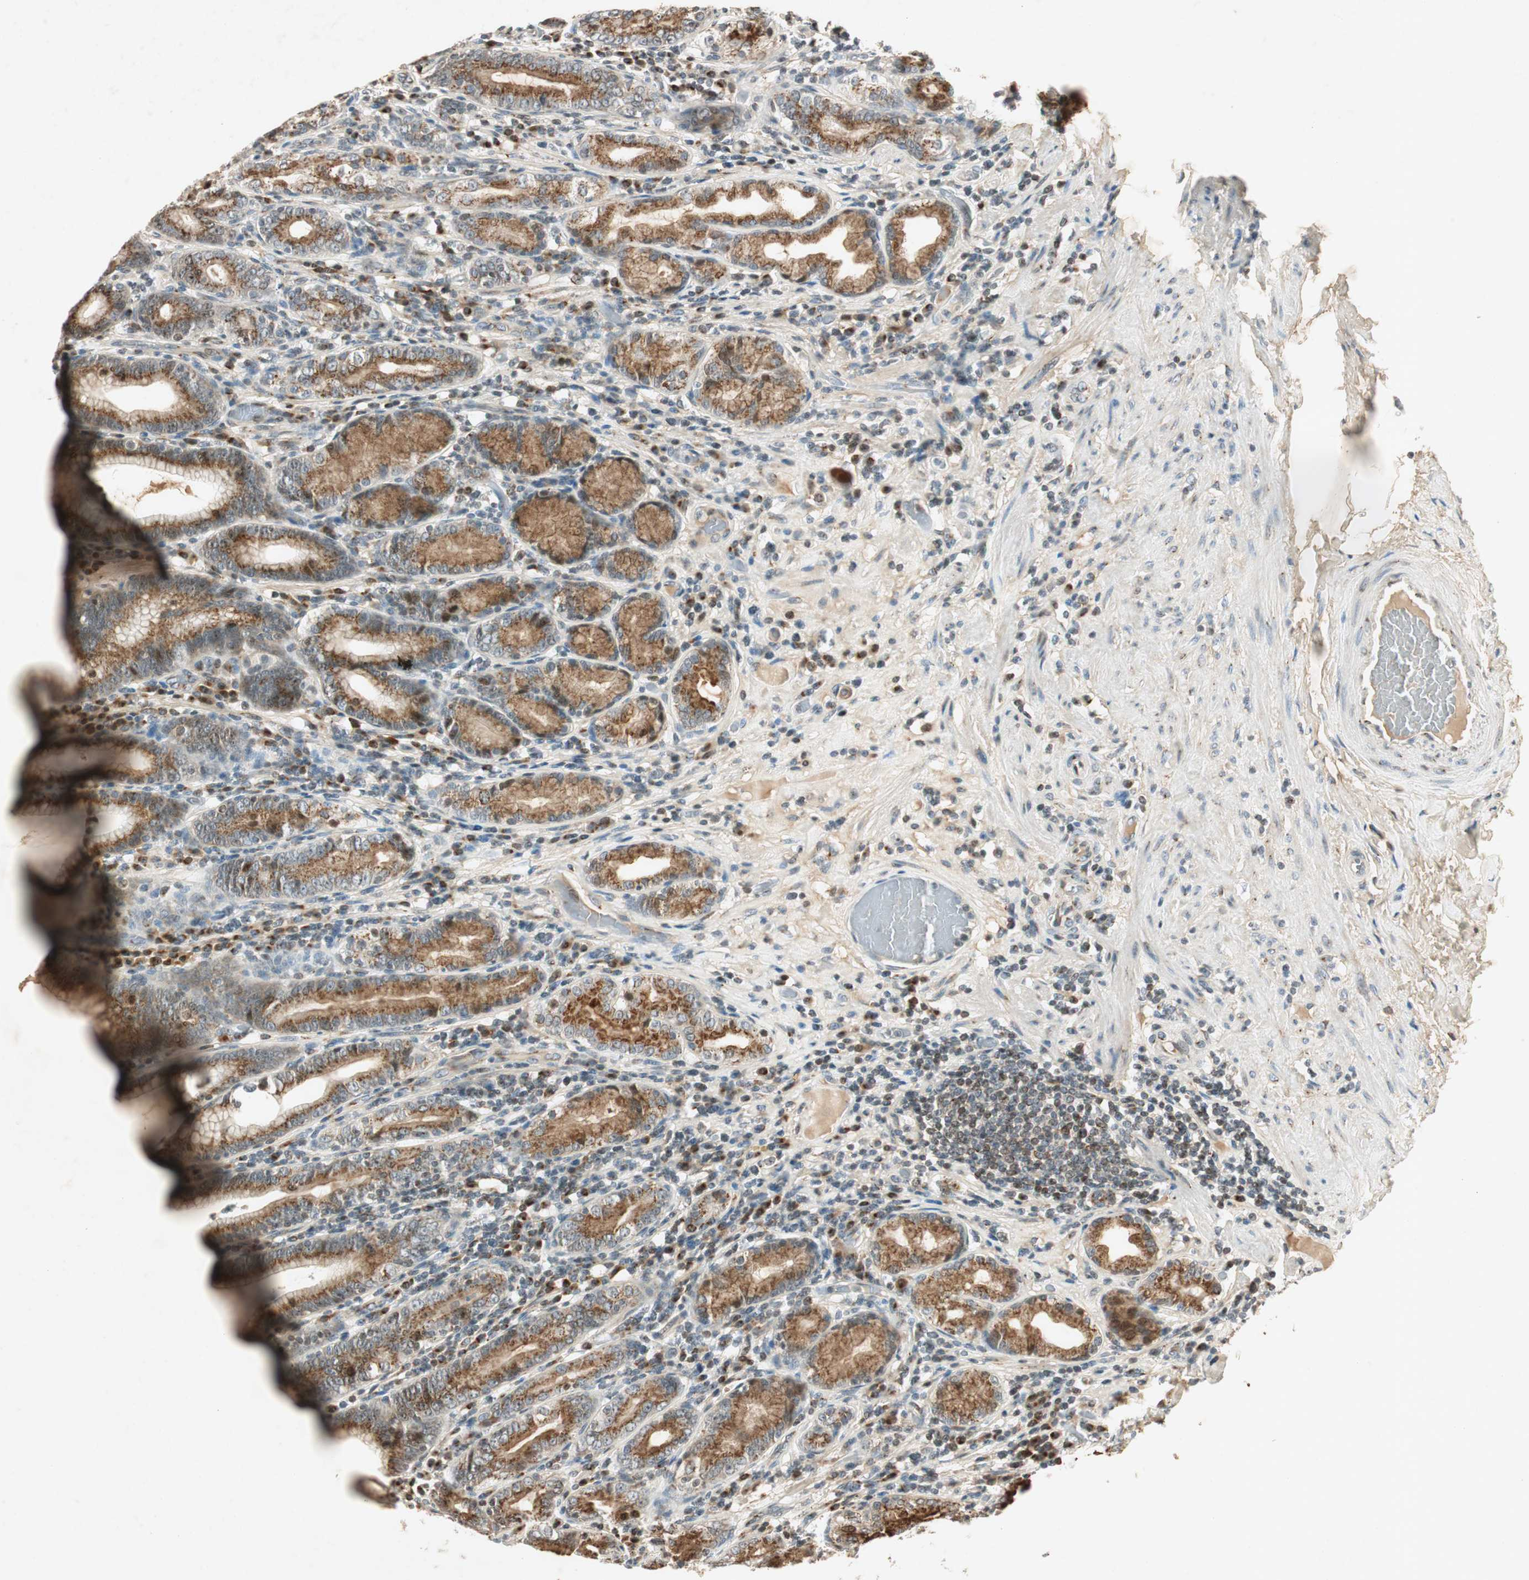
{"staining": {"intensity": "moderate", "quantity": ">75%", "location": "cytoplasmic/membranous"}, "tissue": "stomach", "cell_type": "Glandular cells", "image_type": "normal", "snomed": [{"axis": "morphology", "description": "Normal tissue, NOS"}, {"axis": "topography", "description": "Stomach, lower"}], "caption": "Moderate cytoplasmic/membranous positivity is identified in about >75% of glandular cells in normal stomach.", "gene": "NEO1", "patient": {"sex": "female", "age": 76}}